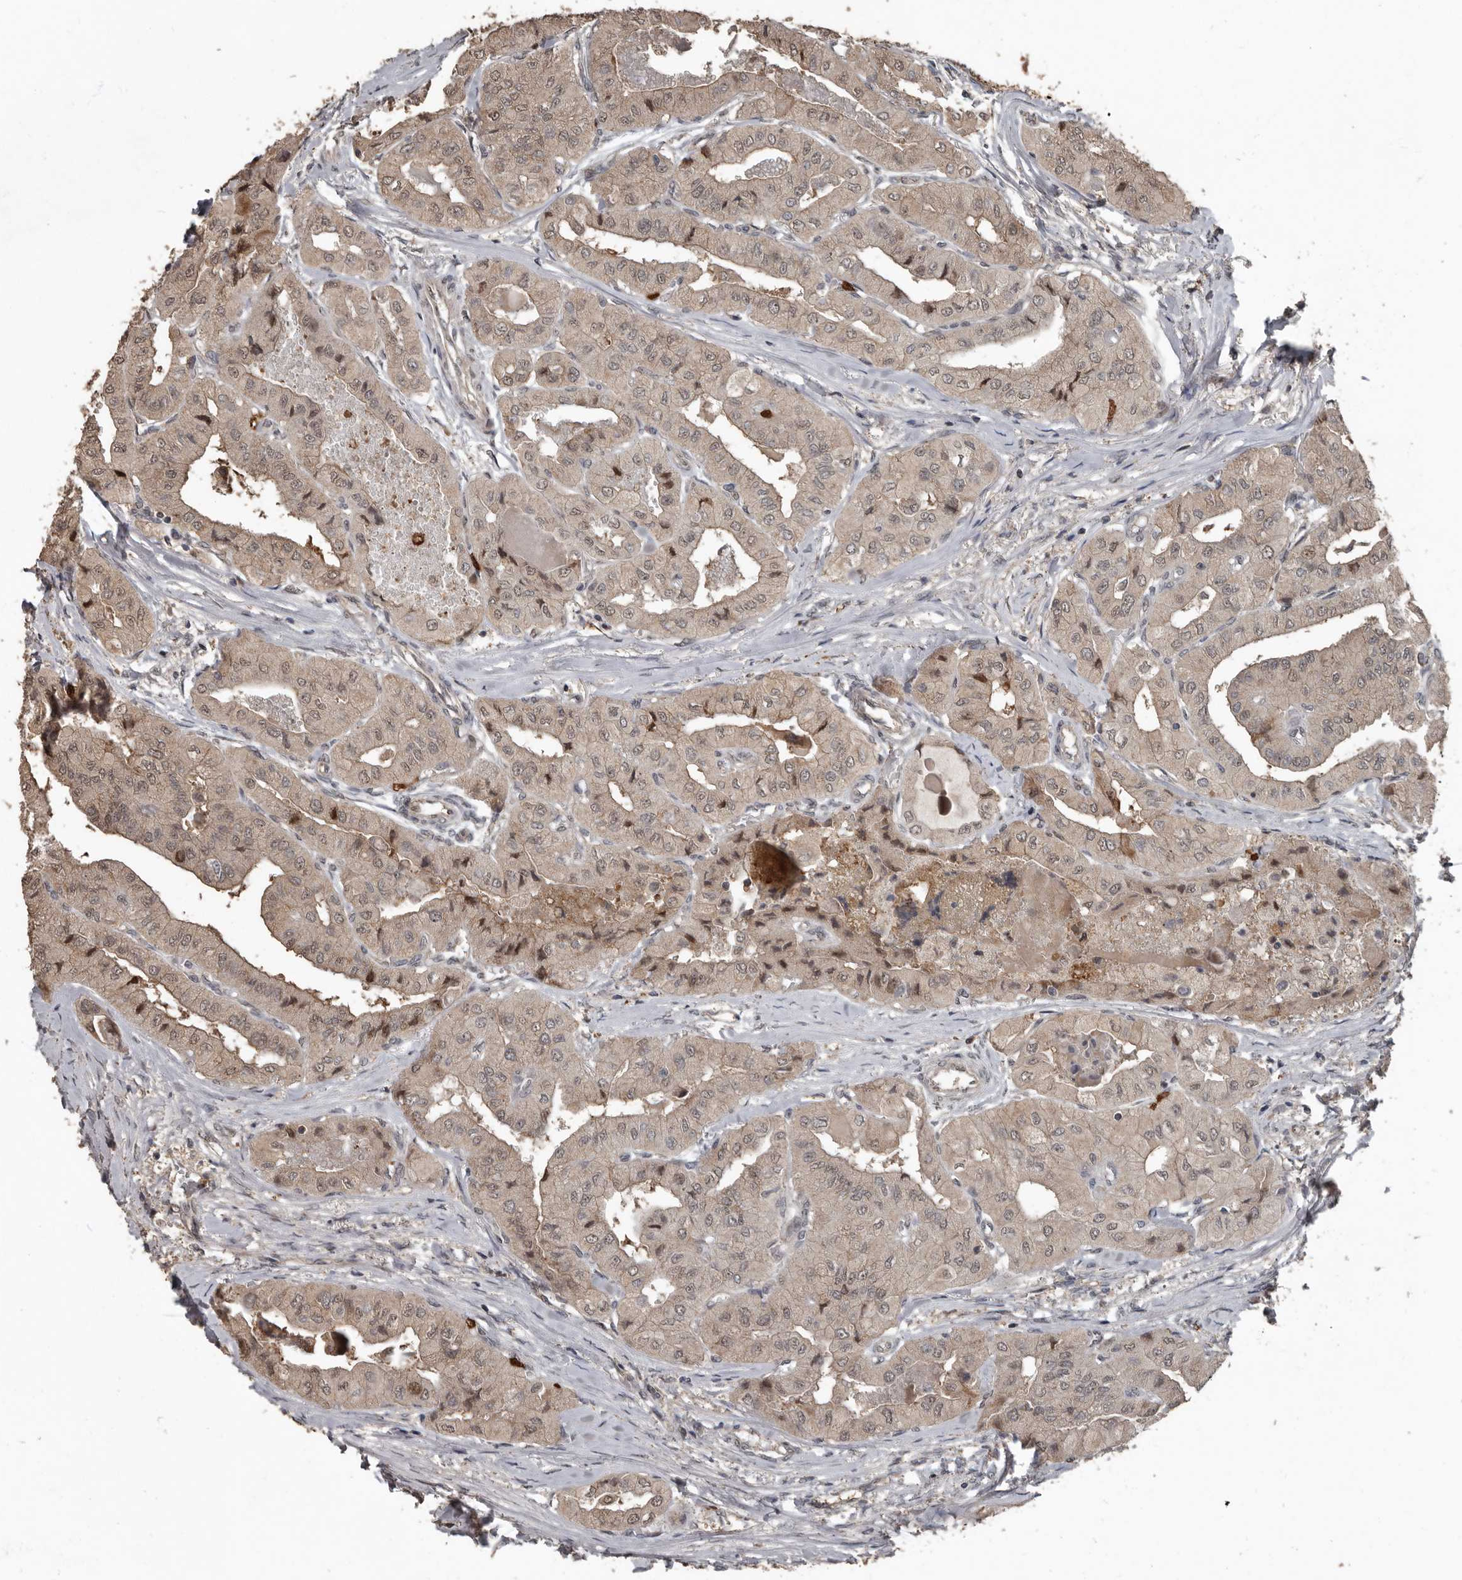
{"staining": {"intensity": "weak", "quantity": ">75%", "location": "cytoplasmic/membranous,nuclear"}, "tissue": "thyroid cancer", "cell_type": "Tumor cells", "image_type": "cancer", "snomed": [{"axis": "morphology", "description": "Papillary adenocarcinoma, NOS"}, {"axis": "topography", "description": "Thyroid gland"}], "caption": "IHC (DAB (3,3'-diaminobenzidine)) staining of human thyroid cancer shows weak cytoplasmic/membranous and nuclear protein expression in approximately >75% of tumor cells.", "gene": "FSBP", "patient": {"sex": "female", "age": 59}}